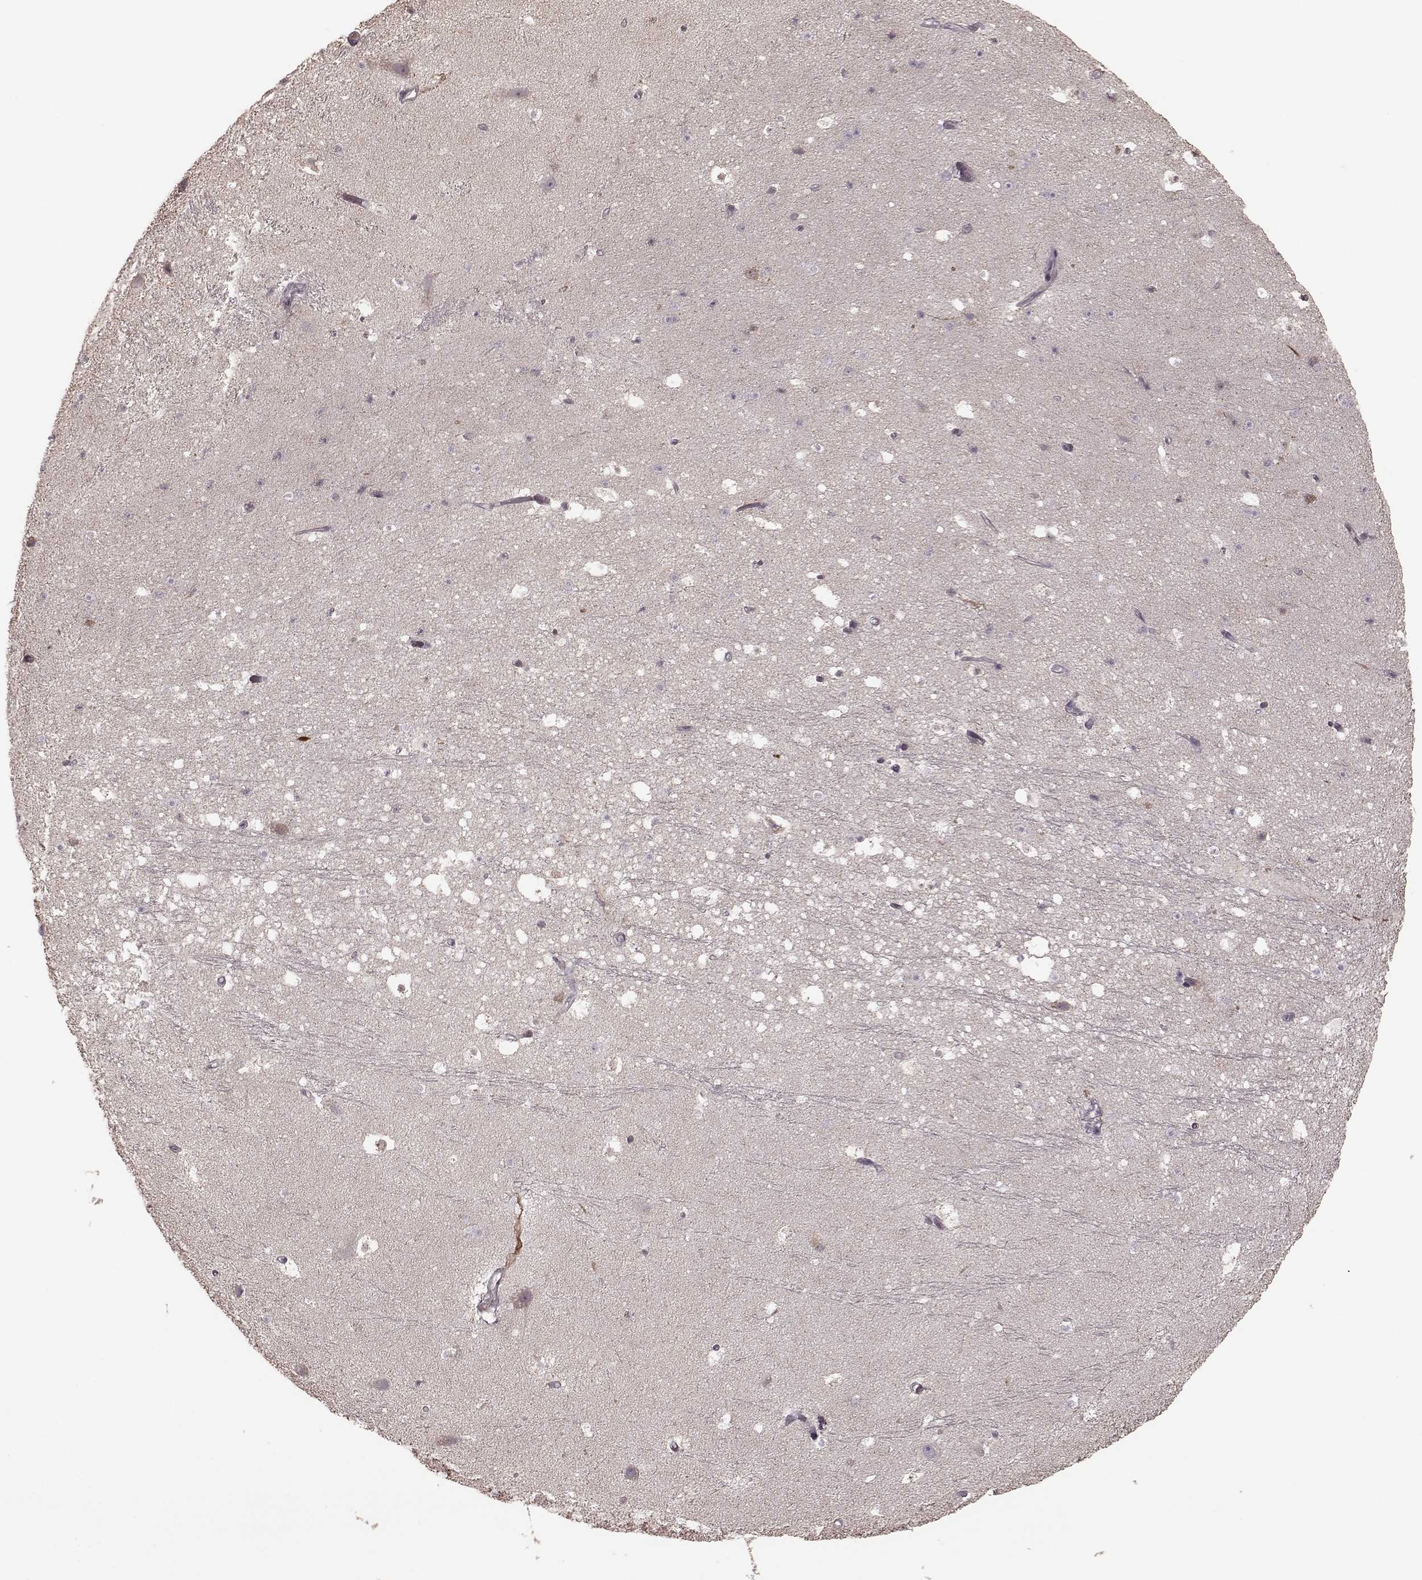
{"staining": {"intensity": "negative", "quantity": "none", "location": "none"}, "tissue": "hippocampus", "cell_type": "Glial cells", "image_type": "normal", "snomed": [{"axis": "morphology", "description": "Normal tissue, NOS"}, {"axis": "topography", "description": "Hippocampus"}], "caption": "High magnification brightfield microscopy of normal hippocampus stained with DAB (brown) and counterstained with hematoxylin (blue): glial cells show no significant expression. (Brightfield microscopy of DAB immunohistochemistry at high magnification).", "gene": "PLCB4", "patient": {"sex": "male", "age": 26}}